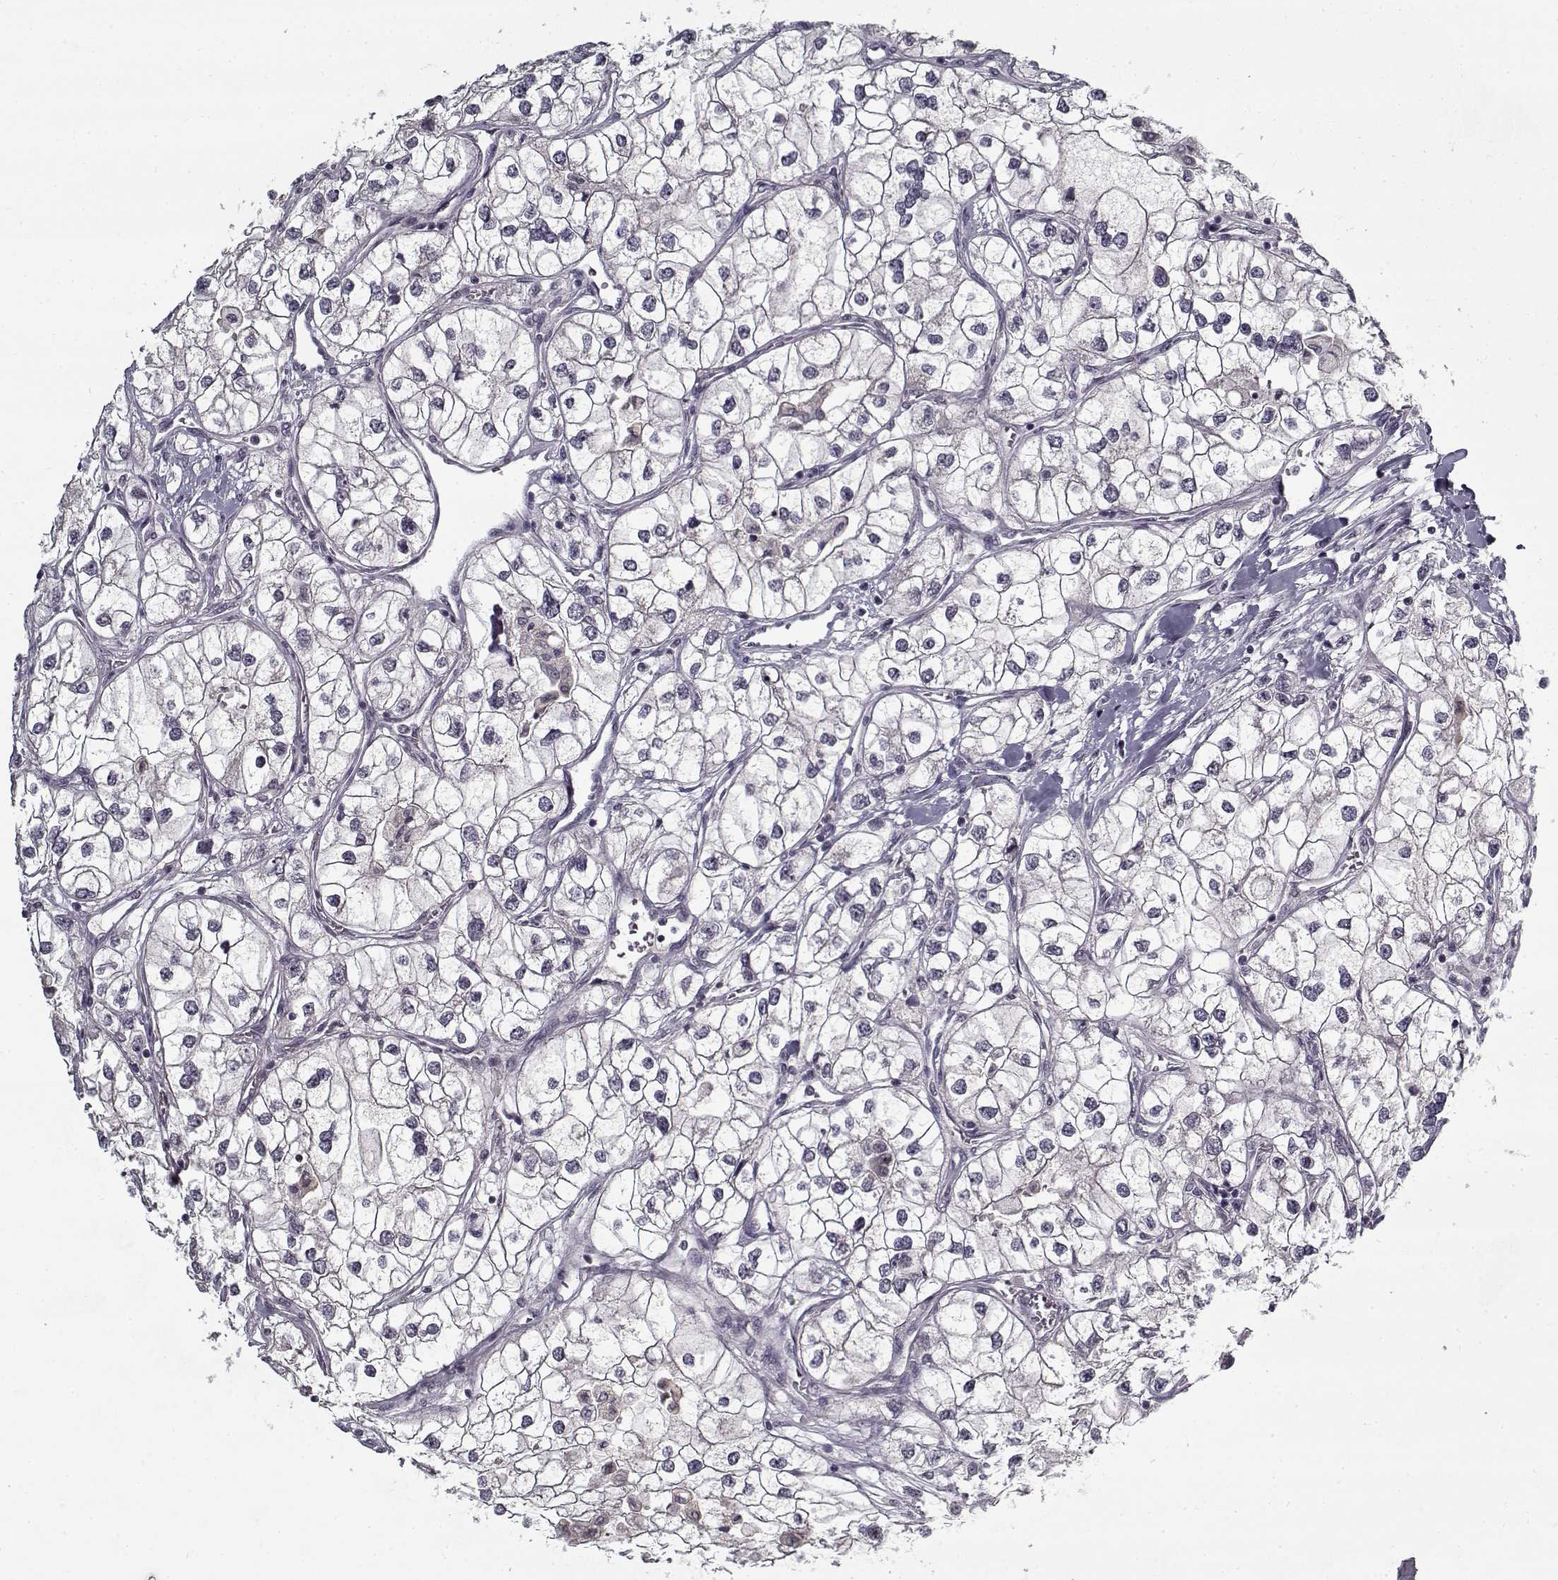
{"staining": {"intensity": "negative", "quantity": "none", "location": "none"}, "tissue": "renal cancer", "cell_type": "Tumor cells", "image_type": "cancer", "snomed": [{"axis": "morphology", "description": "Adenocarcinoma, NOS"}, {"axis": "topography", "description": "Kidney"}], "caption": "DAB (3,3'-diaminobenzidine) immunohistochemical staining of human renal cancer (adenocarcinoma) demonstrates no significant staining in tumor cells. (Brightfield microscopy of DAB immunohistochemistry at high magnification).", "gene": "LAMA2", "patient": {"sex": "male", "age": 59}}